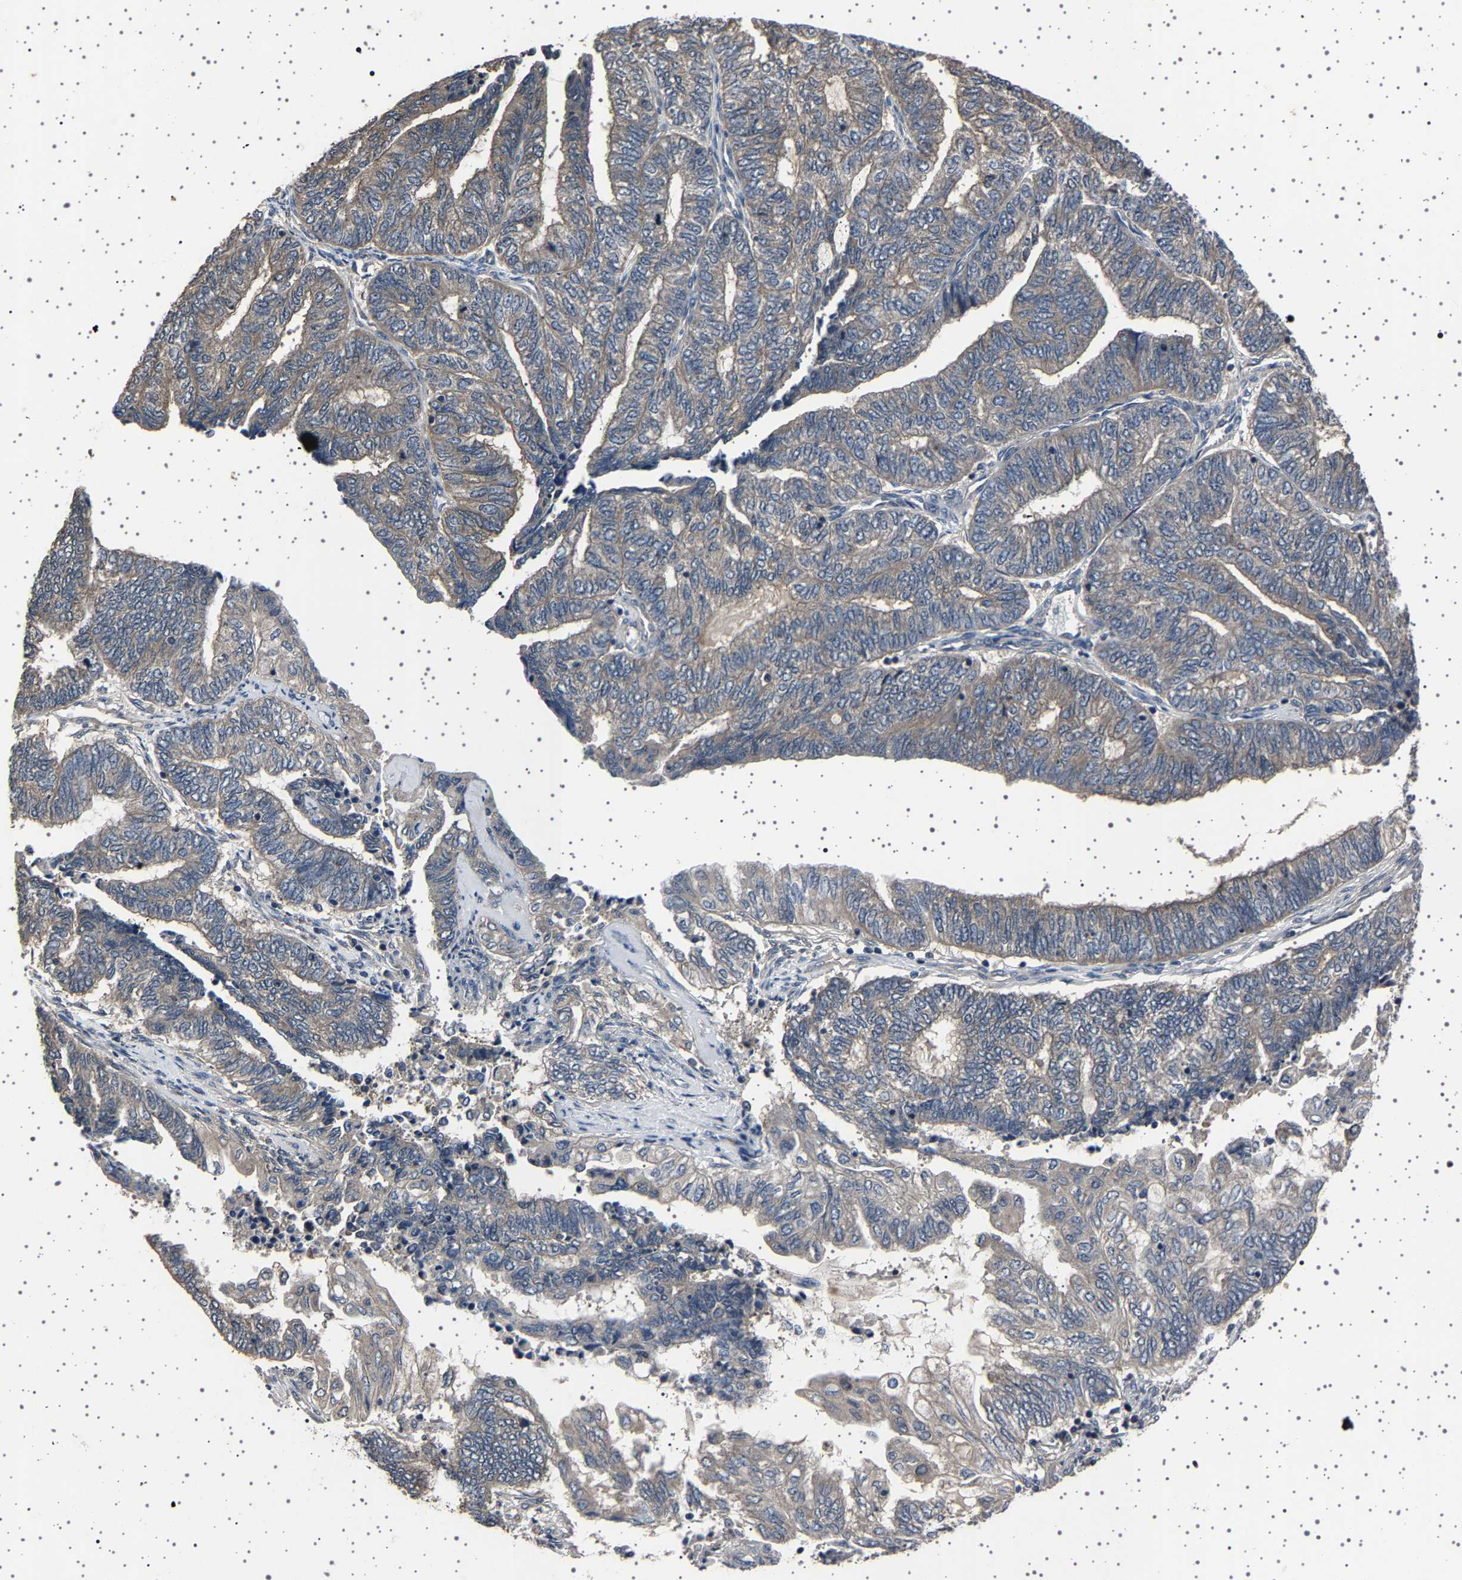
{"staining": {"intensity": "negative", "quantity": "none", "location": "none"}, "tissue": "endometrial cancer", "cell_type": "Tumor cells", "image_type": "cancer", "snomed": [{"axis": "morphology", "description": "Adenocarcinoma, NOS"}, {"axis": "topography", "description": "Uterus"}, {"axis": "topography", "description": "Endometrium"}], "caption": "The photomicrograph demonstrates no staining of tumor cells in adenocarcinoma (endometrial). (DAB (3,3'-diaminobenzidine) IHC with hematoxylin counter stain).", "gene": "NCKAP1", "patient": {"sex": "female", "age": 70}}